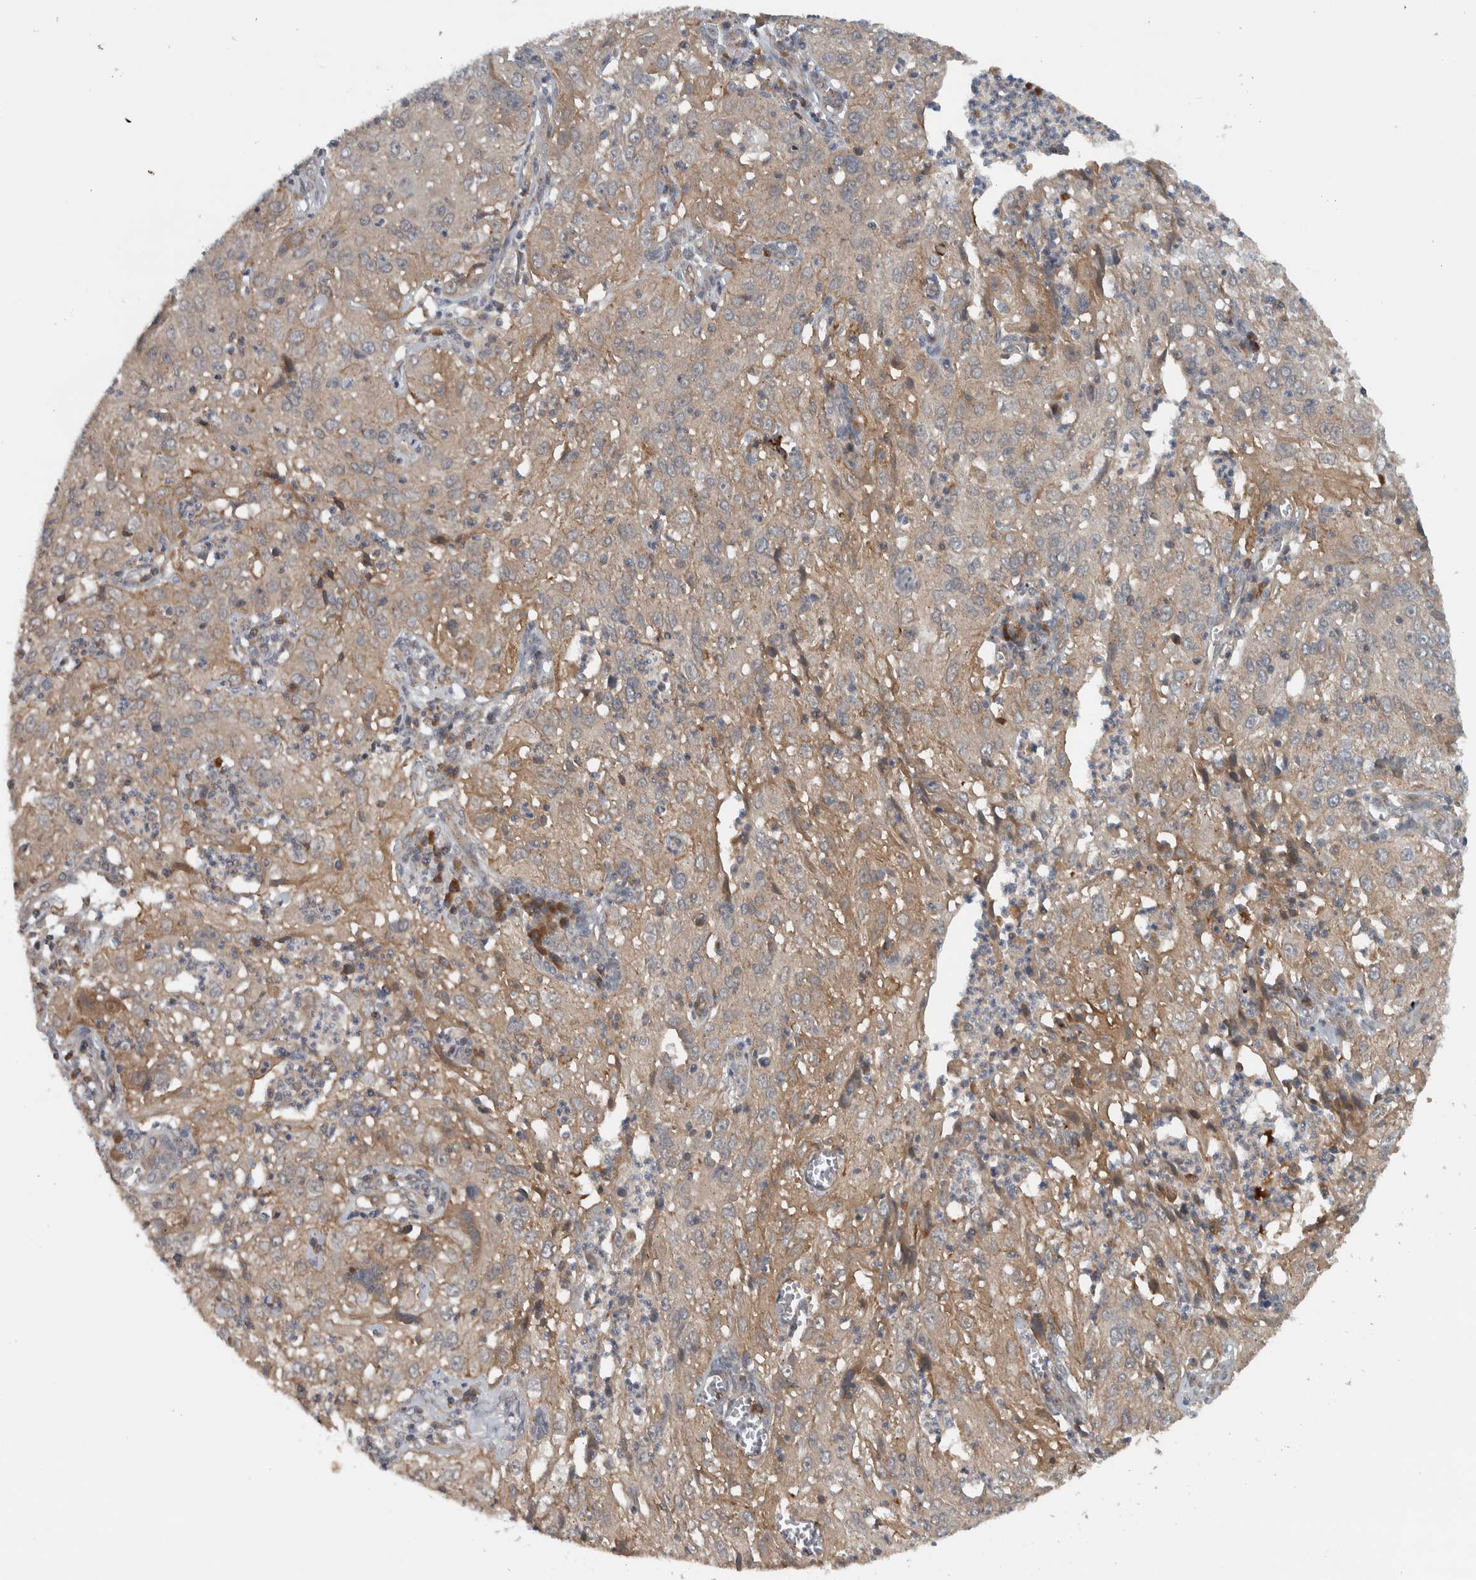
{"staining": {"intensity": "weak", "quantity": ">75%", "location": "cytoplasmic/membranous"}, "tissue": "cervical cancer", "cell_type": "Tumor cells", "image_type": "cancer", "snomed": [{"axis": "morphology", "description": "Squamous cell carcinoma, NOS"}, {"axis": "topography", "description": "Cervix"}], "caption": "Immunohistochemical staining of human cervical squamous cell carcinoma reveals low levels of weak cytoplasmic/membranous protein positivity in about >75% of tumor cells. (IHC, brightfield microscopy, high magnification).", "gene": "LBHD1", "patient": {"sex": "female", "age": 32}}